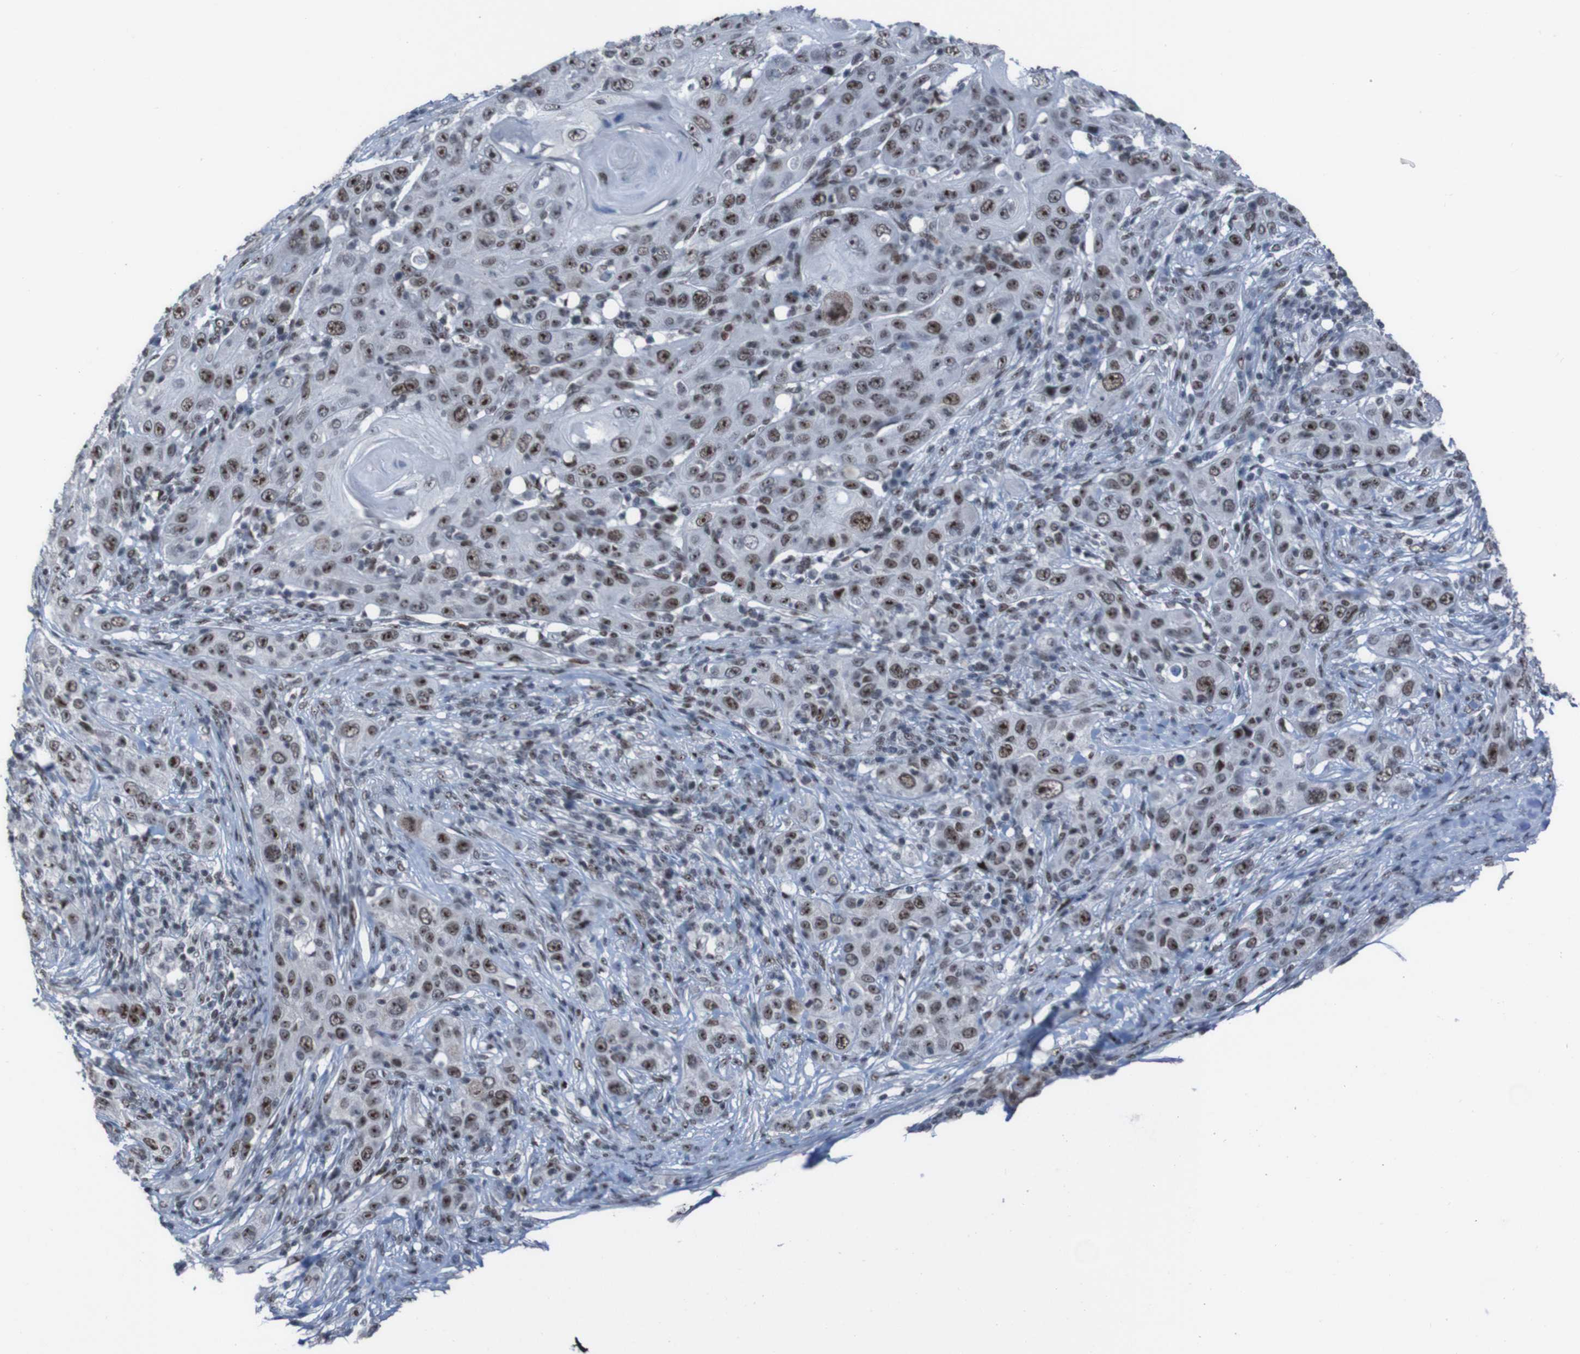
{"staining": {"intensity": "strong", "quantity": ">75%", "location": "nuclear"}, "tissue": "skin cancer", "cell_type": "Tumor cells", "image_type": "cancer", "snomed": [{"axis": "morphology", "description": "Squamous cell carcinoma, NOS"}, {"axis": "topography", "description": "Skin"}], "caption": "Human skin cancer stained for a protein (brown) reveals strong nuclear positive staining in approximately >75% of tumor cells.", "gene": "PHF2", "patient": {"sex": "female", "age": 88}}